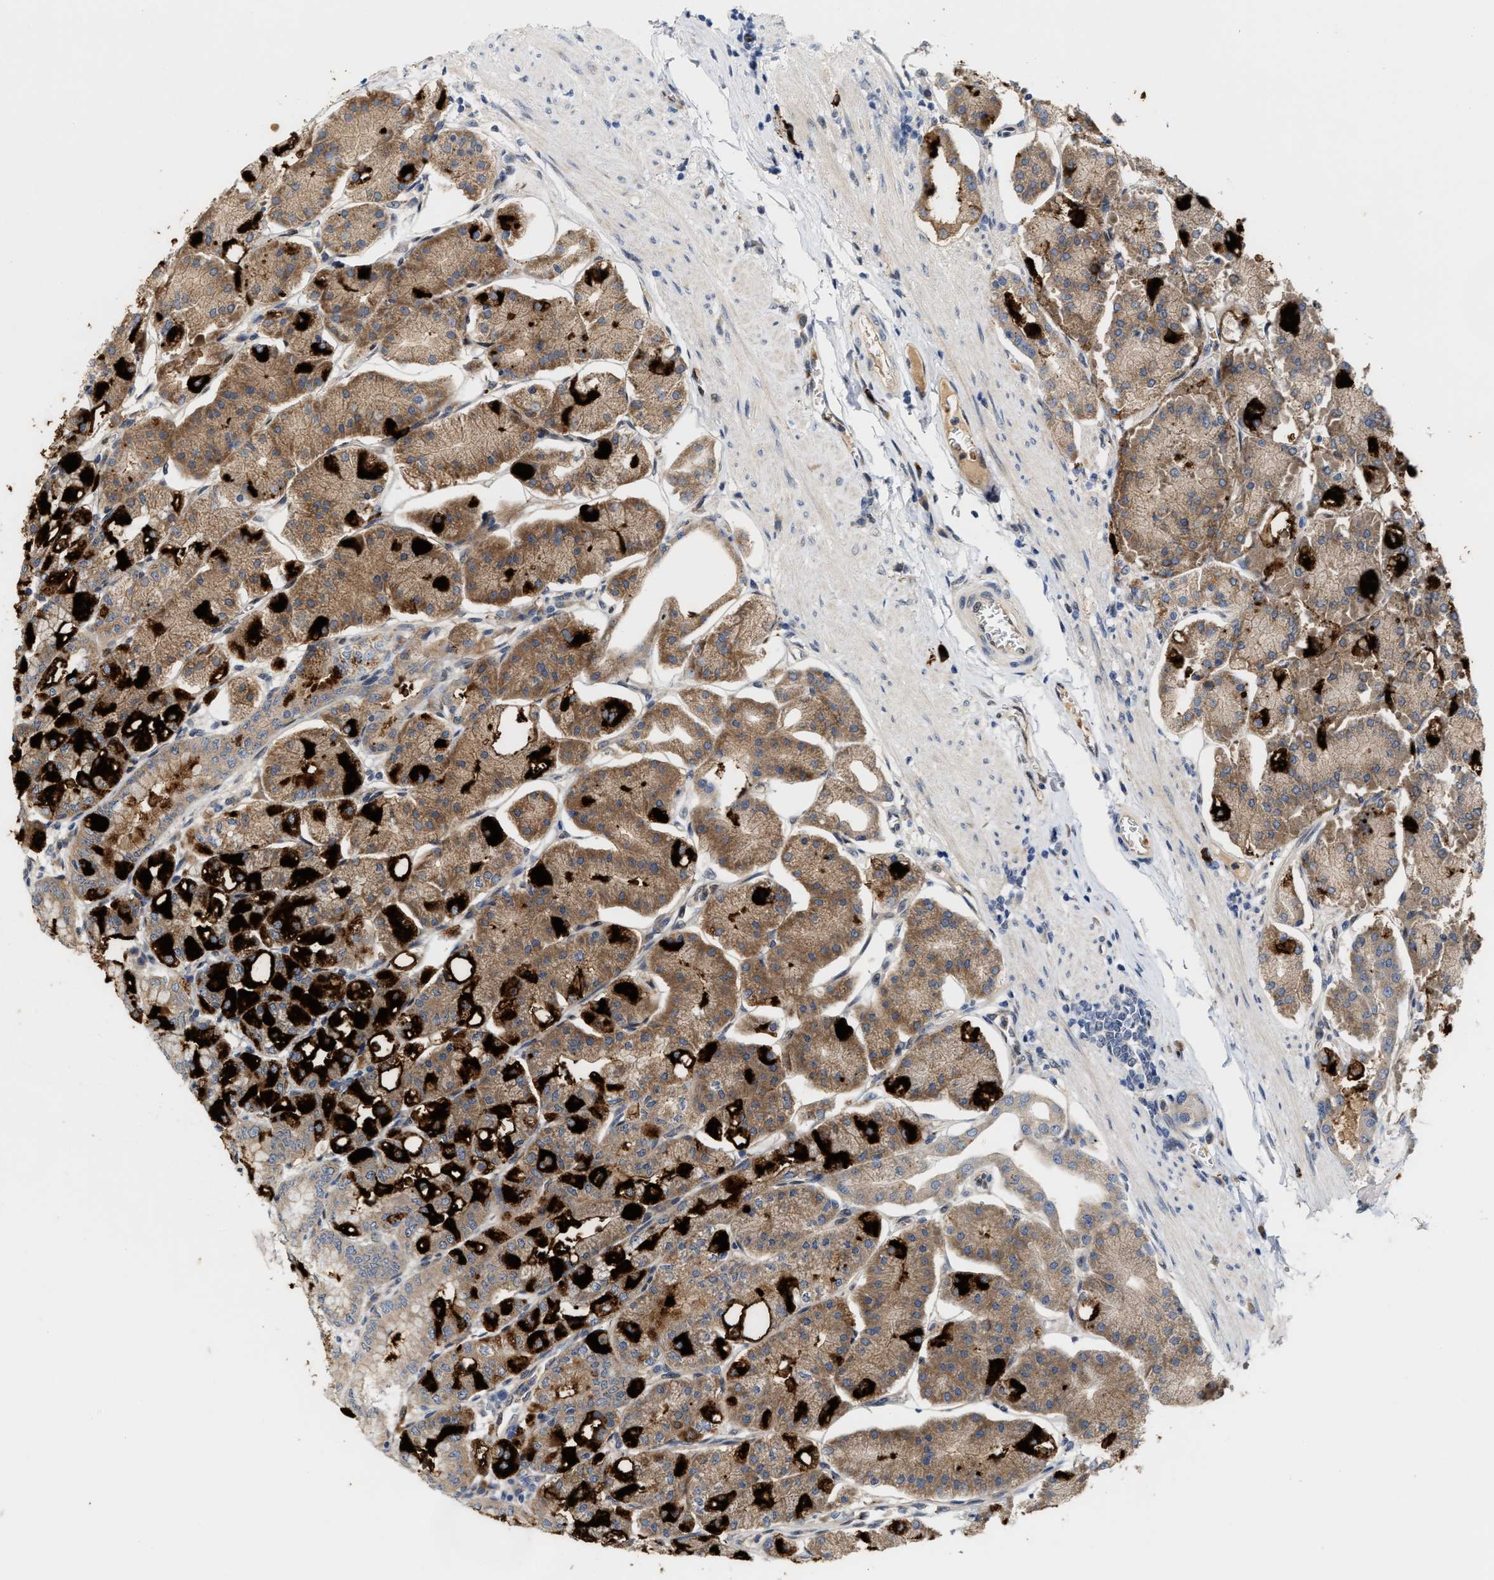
{"staining": {"intensity": "strong", "quantity": "25%-75%", "location": "cytoplasmic/membranous"}, "tissue": "stomach", "cell_type": "Glandular cells", "image_type": "normal", "snomed": [{"axis": "morphology", "description": "Normal tissue, NOS"}, {"axis": "topography", "description": "Stomach, lower"}], "caption": "A high amount of strong cytoplasmic/membranous positivity is identified in about 25%-75% of glandular cells in benign stomach.", "gene": "TCF4", "patient": {"sex": "male", "age": 71}}